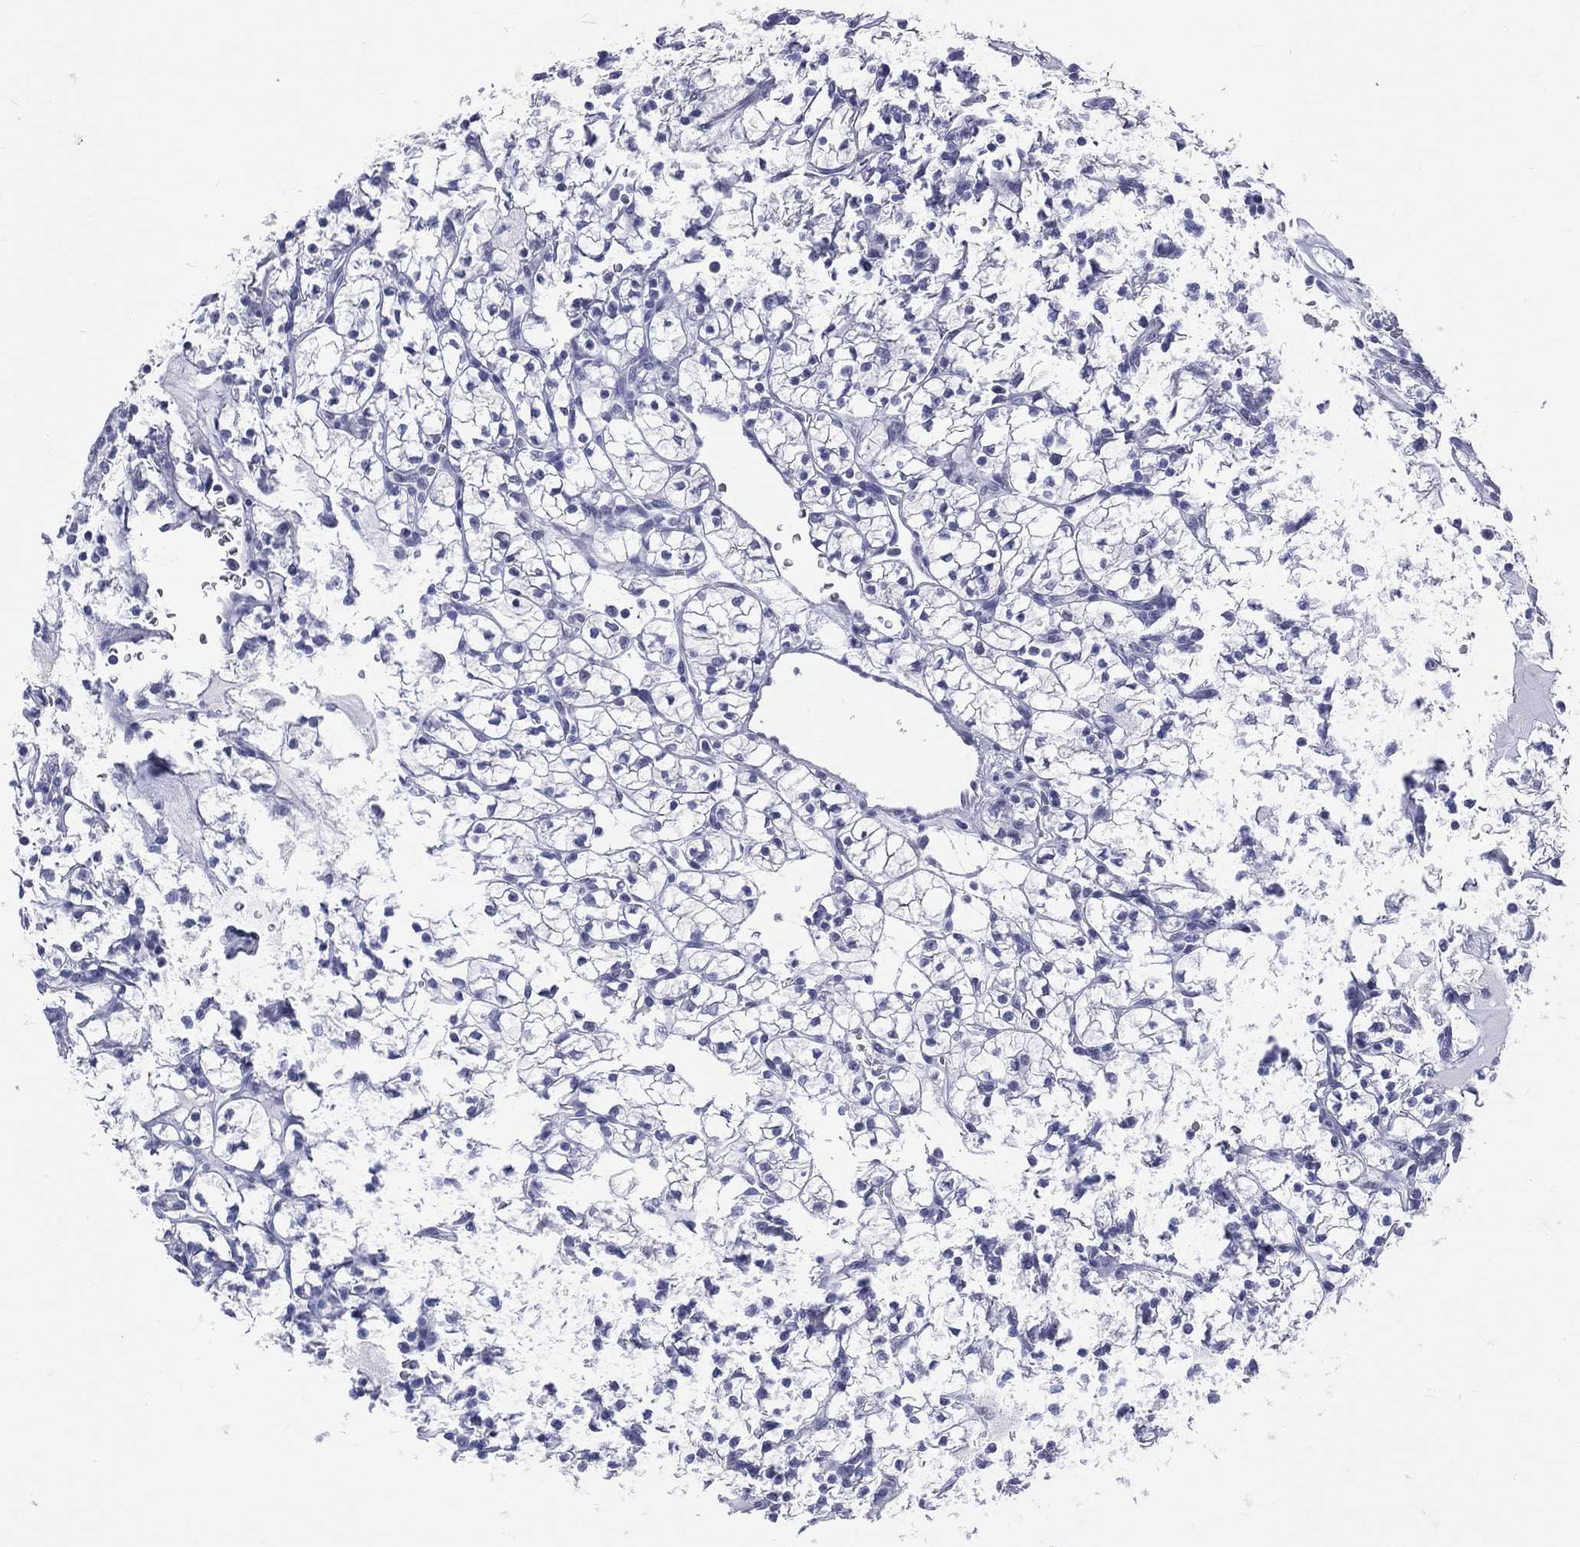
{"staining": {"intensity": "negative", "quantity": "none", "location": "none"}, "tissue": "renal cancer", "cell_type": "Tumor cells", "image_type": "cancer", "snomed": [{"axis": "morphology", "description": "Adenocarcinoma, NOS"}, {"axis": "topography", "description": "Kidney"}], "caption": "Immunohistochemical staining of renal adenocarcinoma displays no significant positivity in tumor cells.", "gene": "MLLT10", "patient": {"sex": "female", "age": 89}}